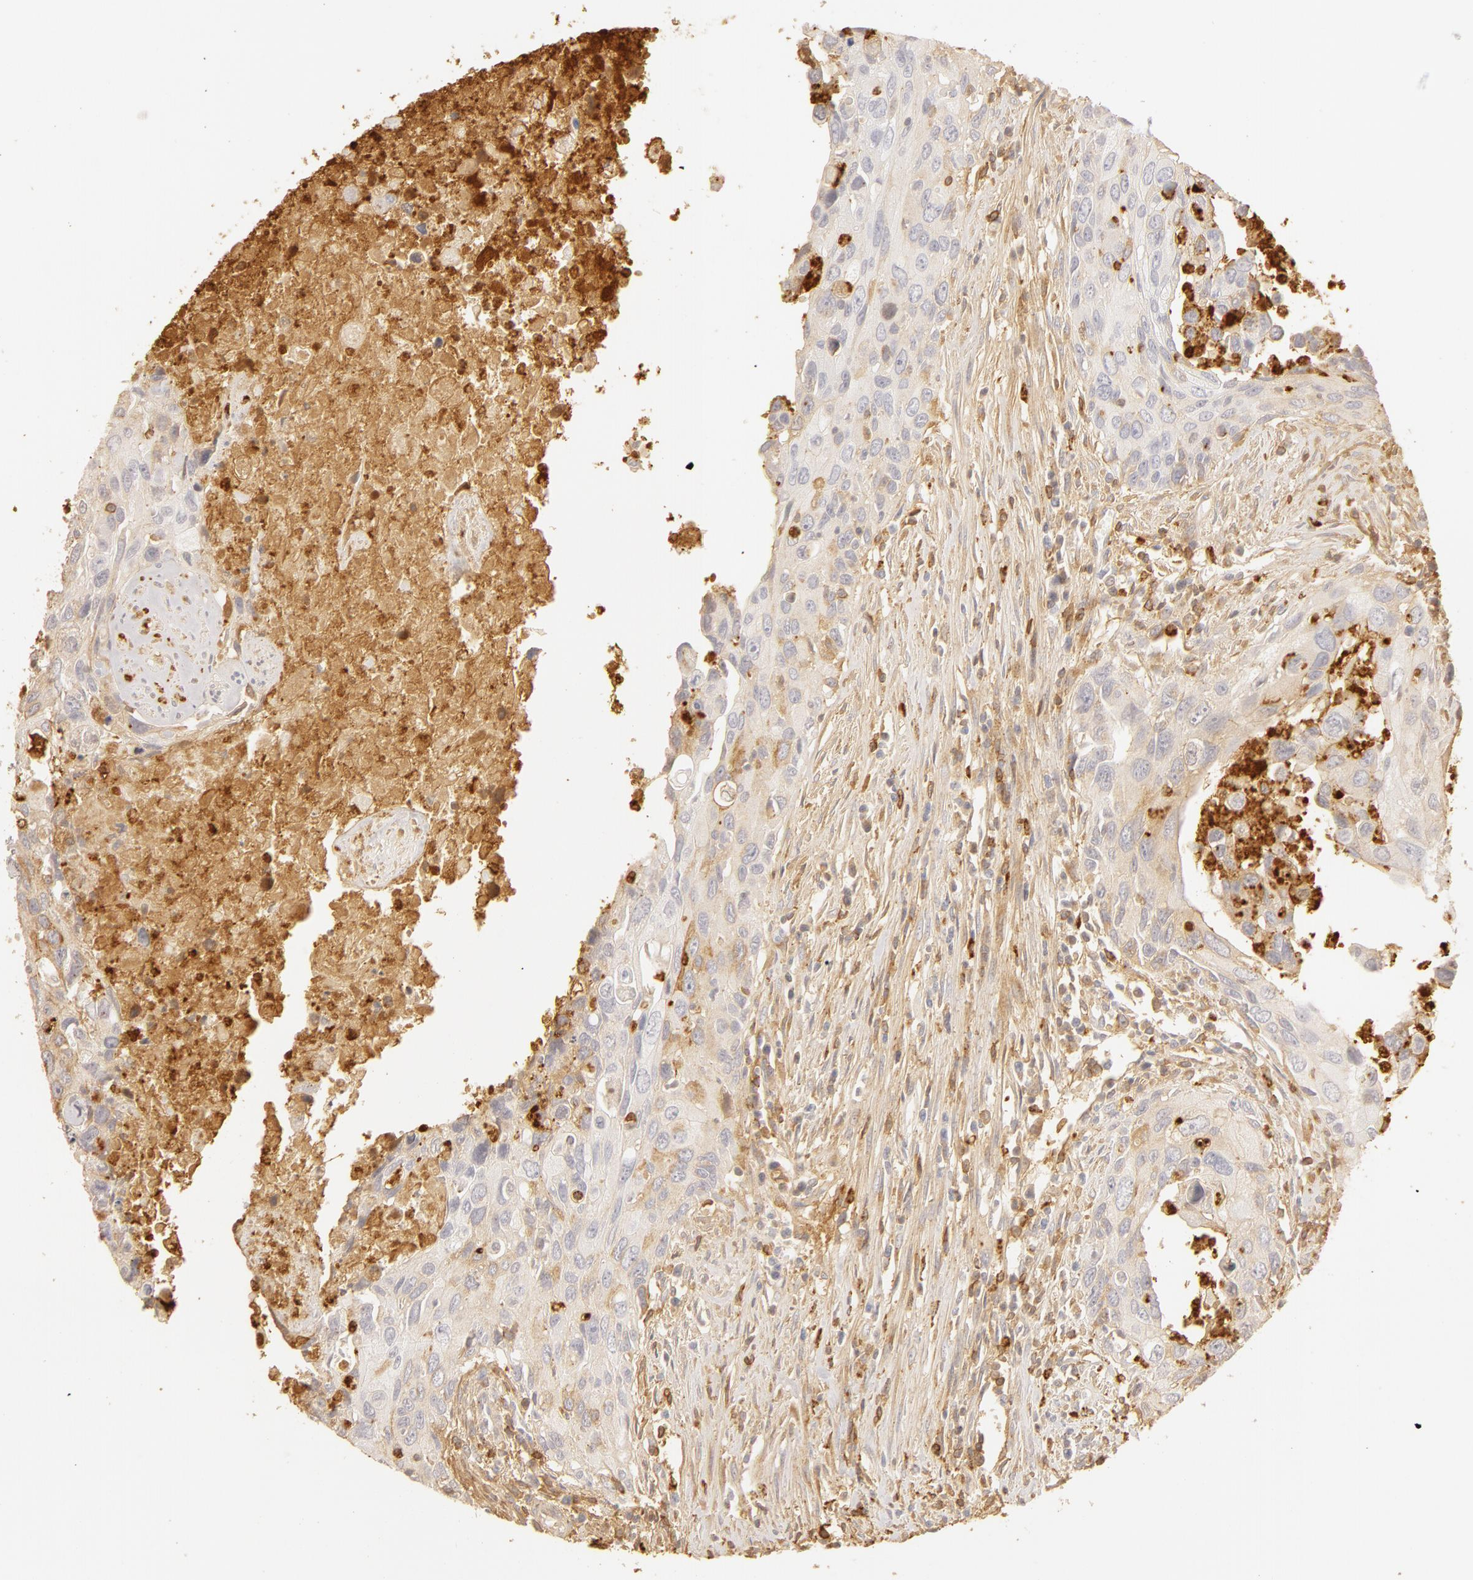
{"staining": {"intensity": "negative", "quantity": "none", "location": "none"}, "tissue": "urothelial cancer", "cell_type": "Tumor cells", "image_type": "cancer", "snomed": [{"axis": "morphology", "description": "Urothelial carcinoma, High grade"}, {"axis": "topography", "description": "Urinary bladder"}], "caption": "There is no significant expression in tumor cells of urothelial cancer. Nuclei are stained in blue.", "gene": "C1R", "patient": {"sex": "male", "age": 71}}